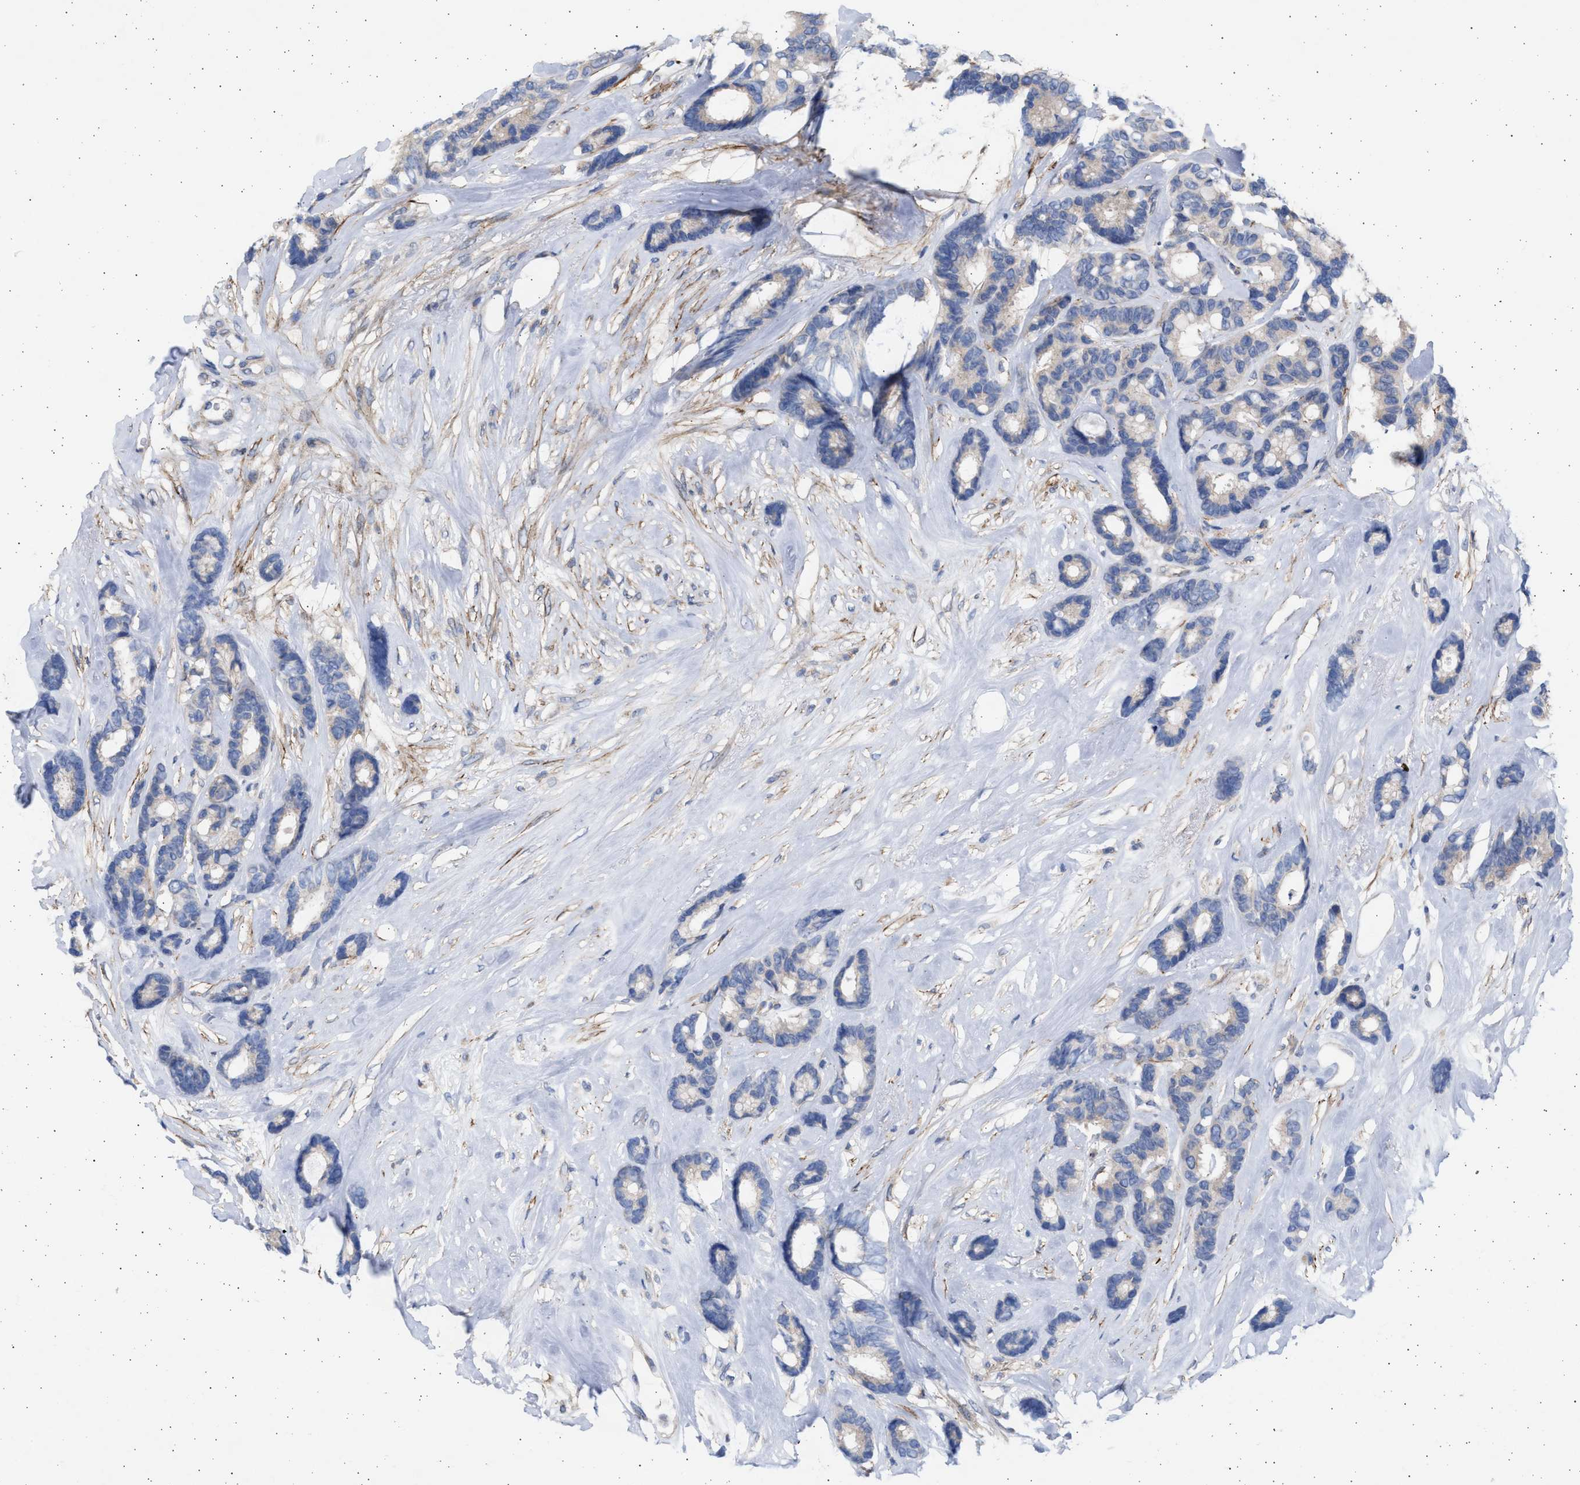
{"staining": {"intensity": "negative", "quantity": "none", "location": "none"}, "tissue": "breast cancer", "cell_type": "Tumor cells", "image_type": "cancer", "snomed": [{"axis": "morphology", "description": "Duct carcinoma"}, {"axis": "topography", "description": "Breast"}], "caption": "Immunohistochemistry (IHC) of breast cancer (infiltrating ductal carcinoma) demonstrates no expression in tumor cells.", "gene": "NBR1", "patient": {"sex": "female", "age": 87}}